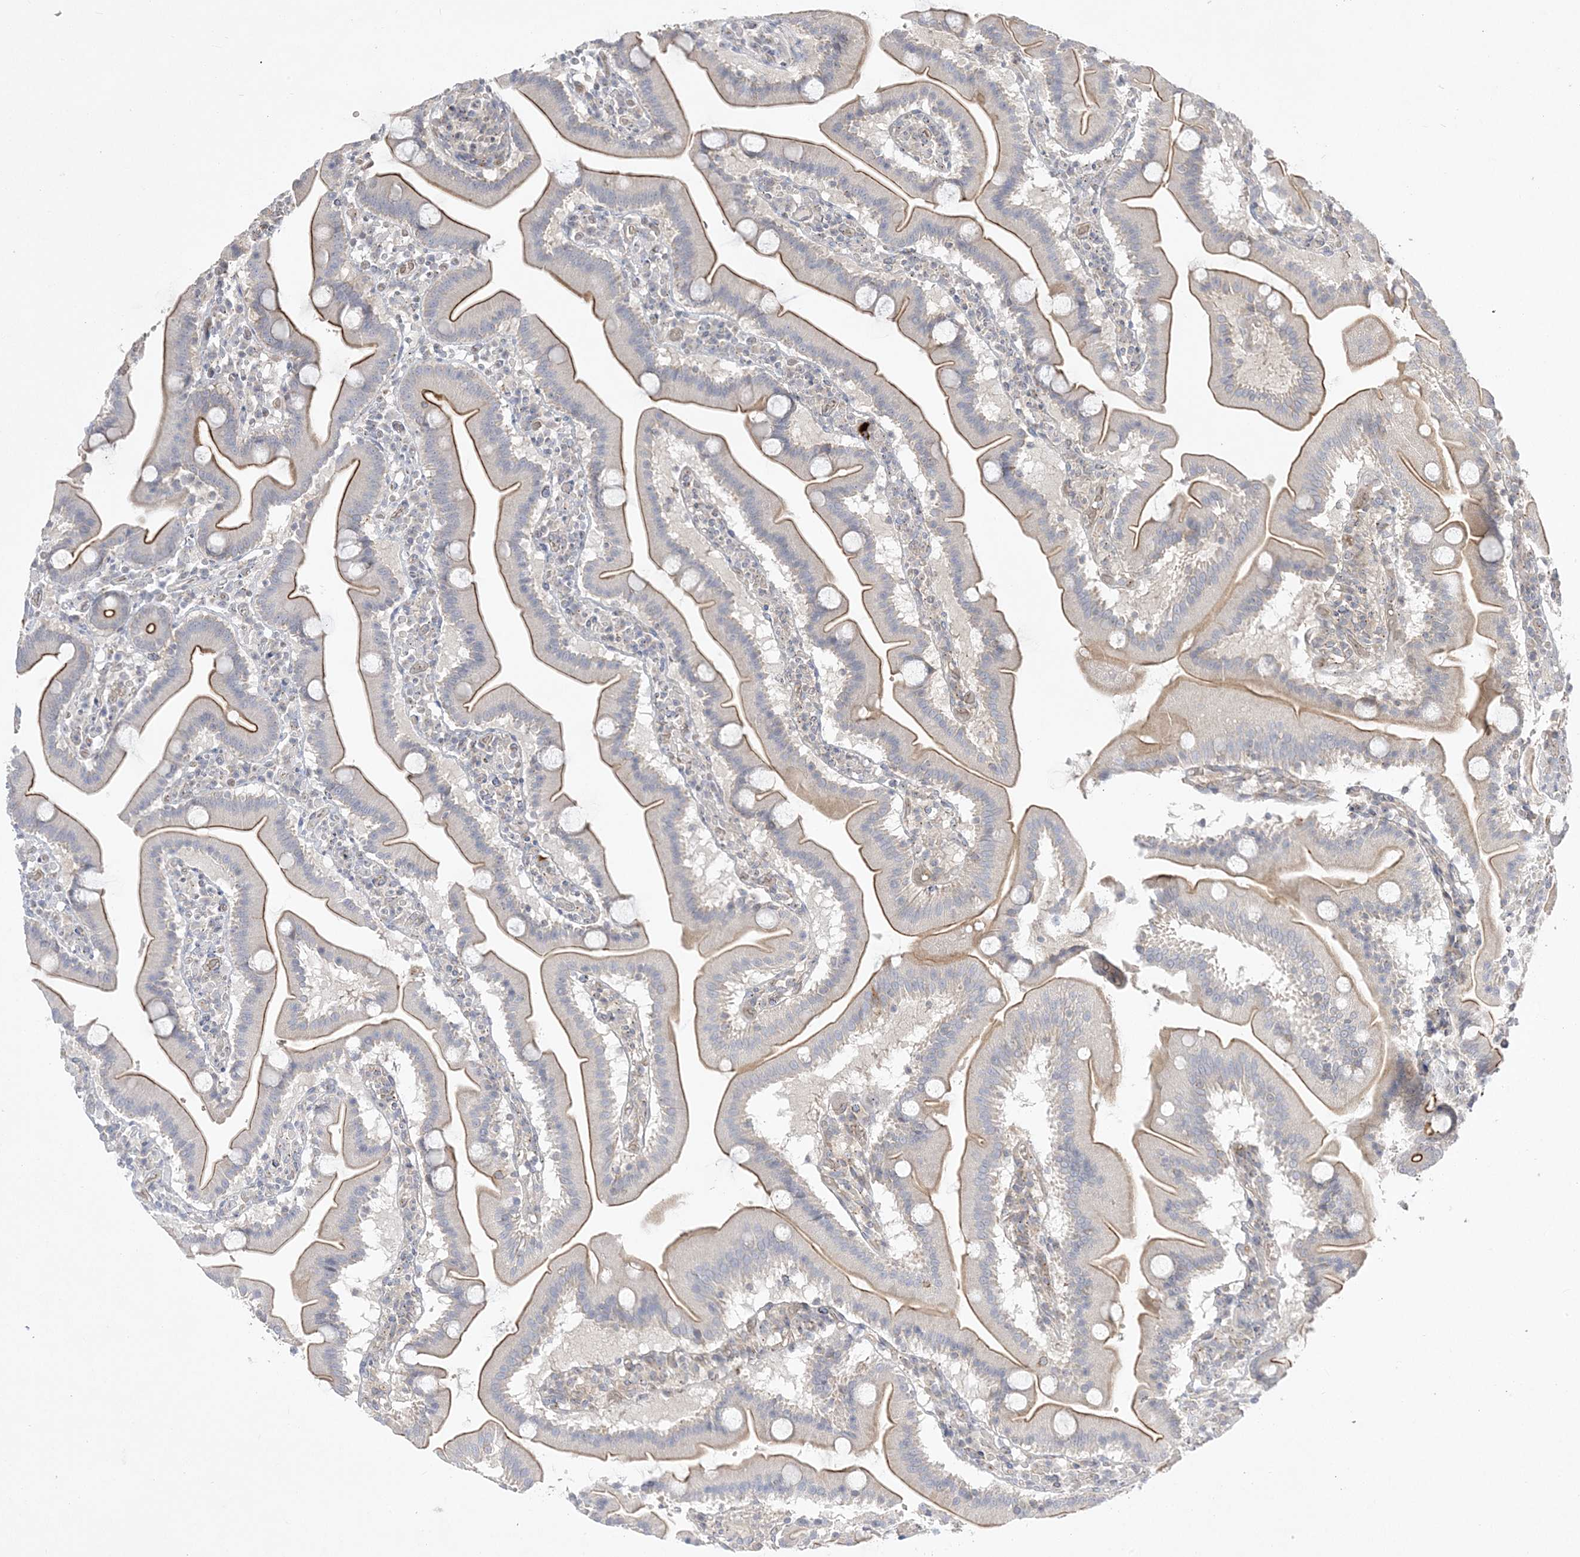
{"staining": {"intensity": "moderate", "quantity": ">75%", "location": "cytoplasmic/membranous"}, "tissue": "duodenum", "cell_type": "Glandular cells", "image_type": "normal", "snomed": [{"axis": "morphology", "description": "Normal tissue, NOS"}, {"axis": "topography", "description": "Duodenum"}], "caption": "Immunohistochemical staining of normal human duodenum displays >75% levels of moderate cytoplasmic/membranous protein staining in about >75% of glandular cells.", "gene": "ADAMTS12", "patient": {"sex": "male", "age": 55}}